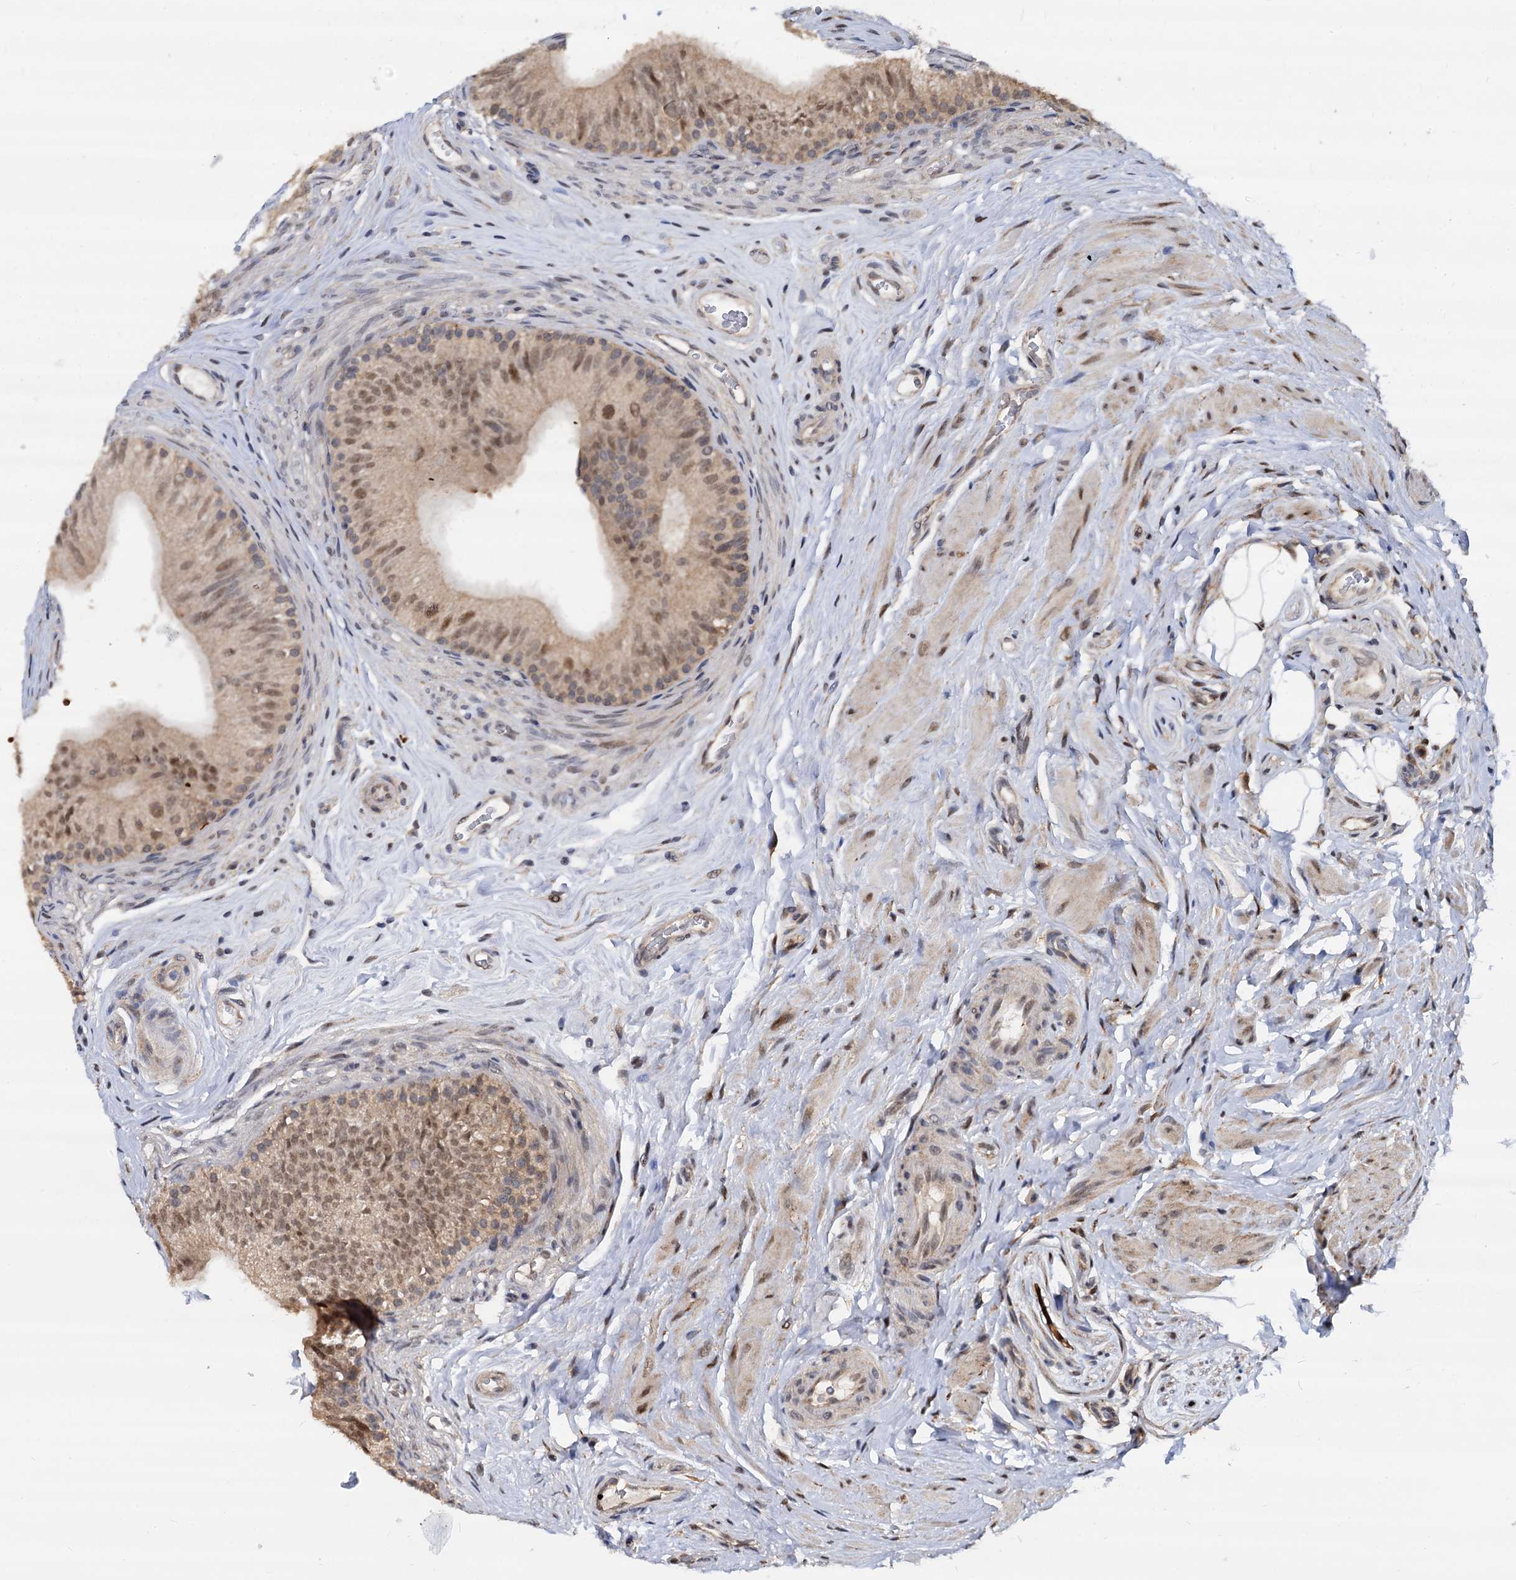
{"staining": {"intensity": "moderate", "quantity": ">75%", "location": "cytoplasmic/membranous,nuclear"}, "tissue": "epididymis", "cell_type": "Glandular cells", "image_type": "normal", "snomed": [{"axis": "morphology", "description": "Normal tissue, NOS"}, {"axis": "topography", "description": "Epididymis"}], "caption": "The immunohistochemical stain labels moderate cytoplasmic/membranous,nuclear positivity in glandular cells of unremarkable epididymis.", "gene": "PSMD4", "patient": {"sex": "male", "age": 46}}